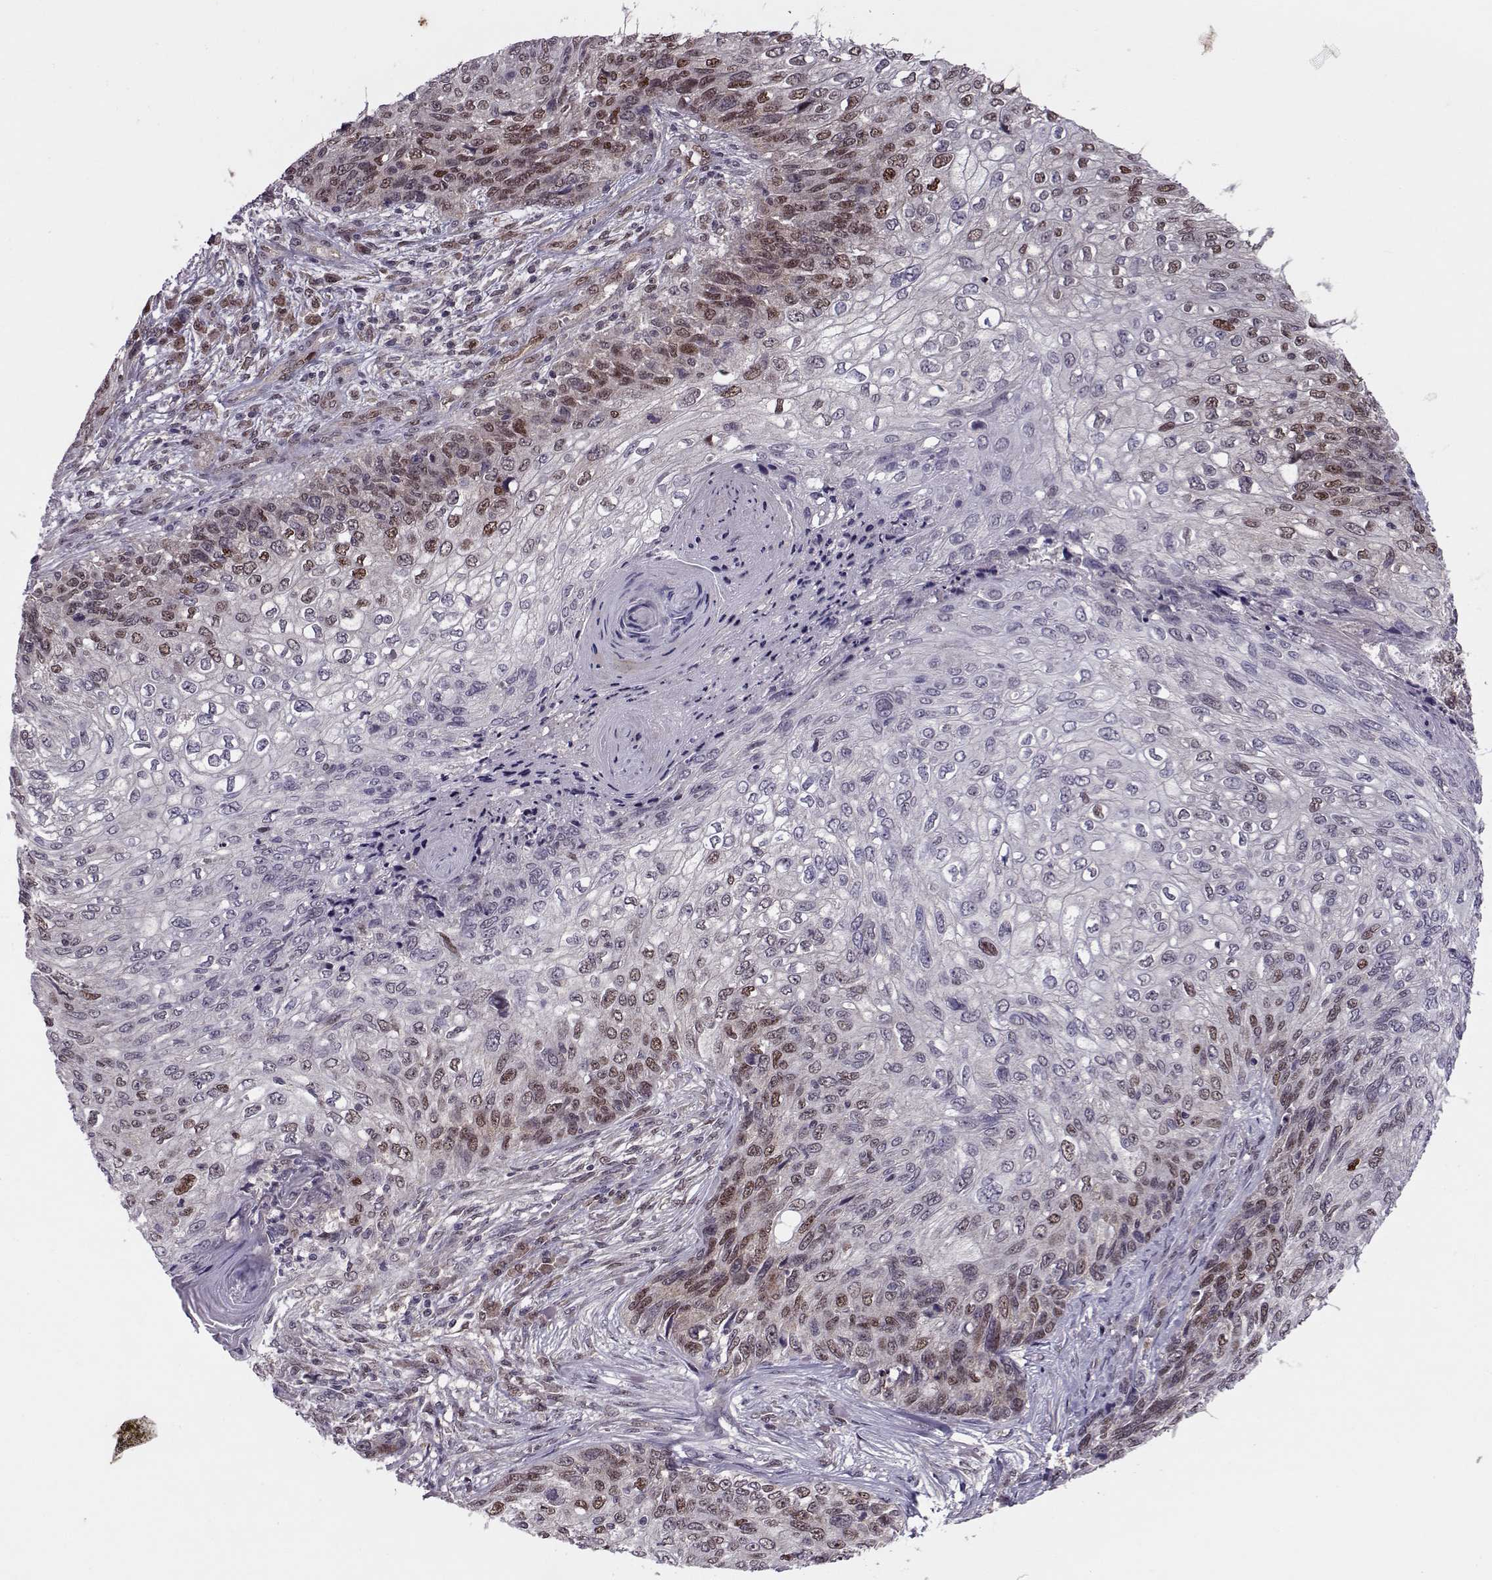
{"staining": {"intensity": "strong", "quantity": "25%-75%", "location": "nuclear"}, "tissue": "skin cancer", "cell_type": "Tumor cells", "image_type": "cancer", "snomed": [{"axis": "morphology", "description": "Squamous cell carcinoma, NOS"}, {"axis": "topography", "description": "Skin"}], "caption": "IHC of skin cancer (squamous cell carcinoma) exhibits high levels of strong nuclear expression in approximately 25%-75% of tumor cells. The staining was performed using DAB (3,3'-diaminobenzidine), with brown indicating positive protein expression. Nuclei are stained blue with hematoxylin.", "gene": "CDK4", "patient": {"sex": "male", "age": 92}}